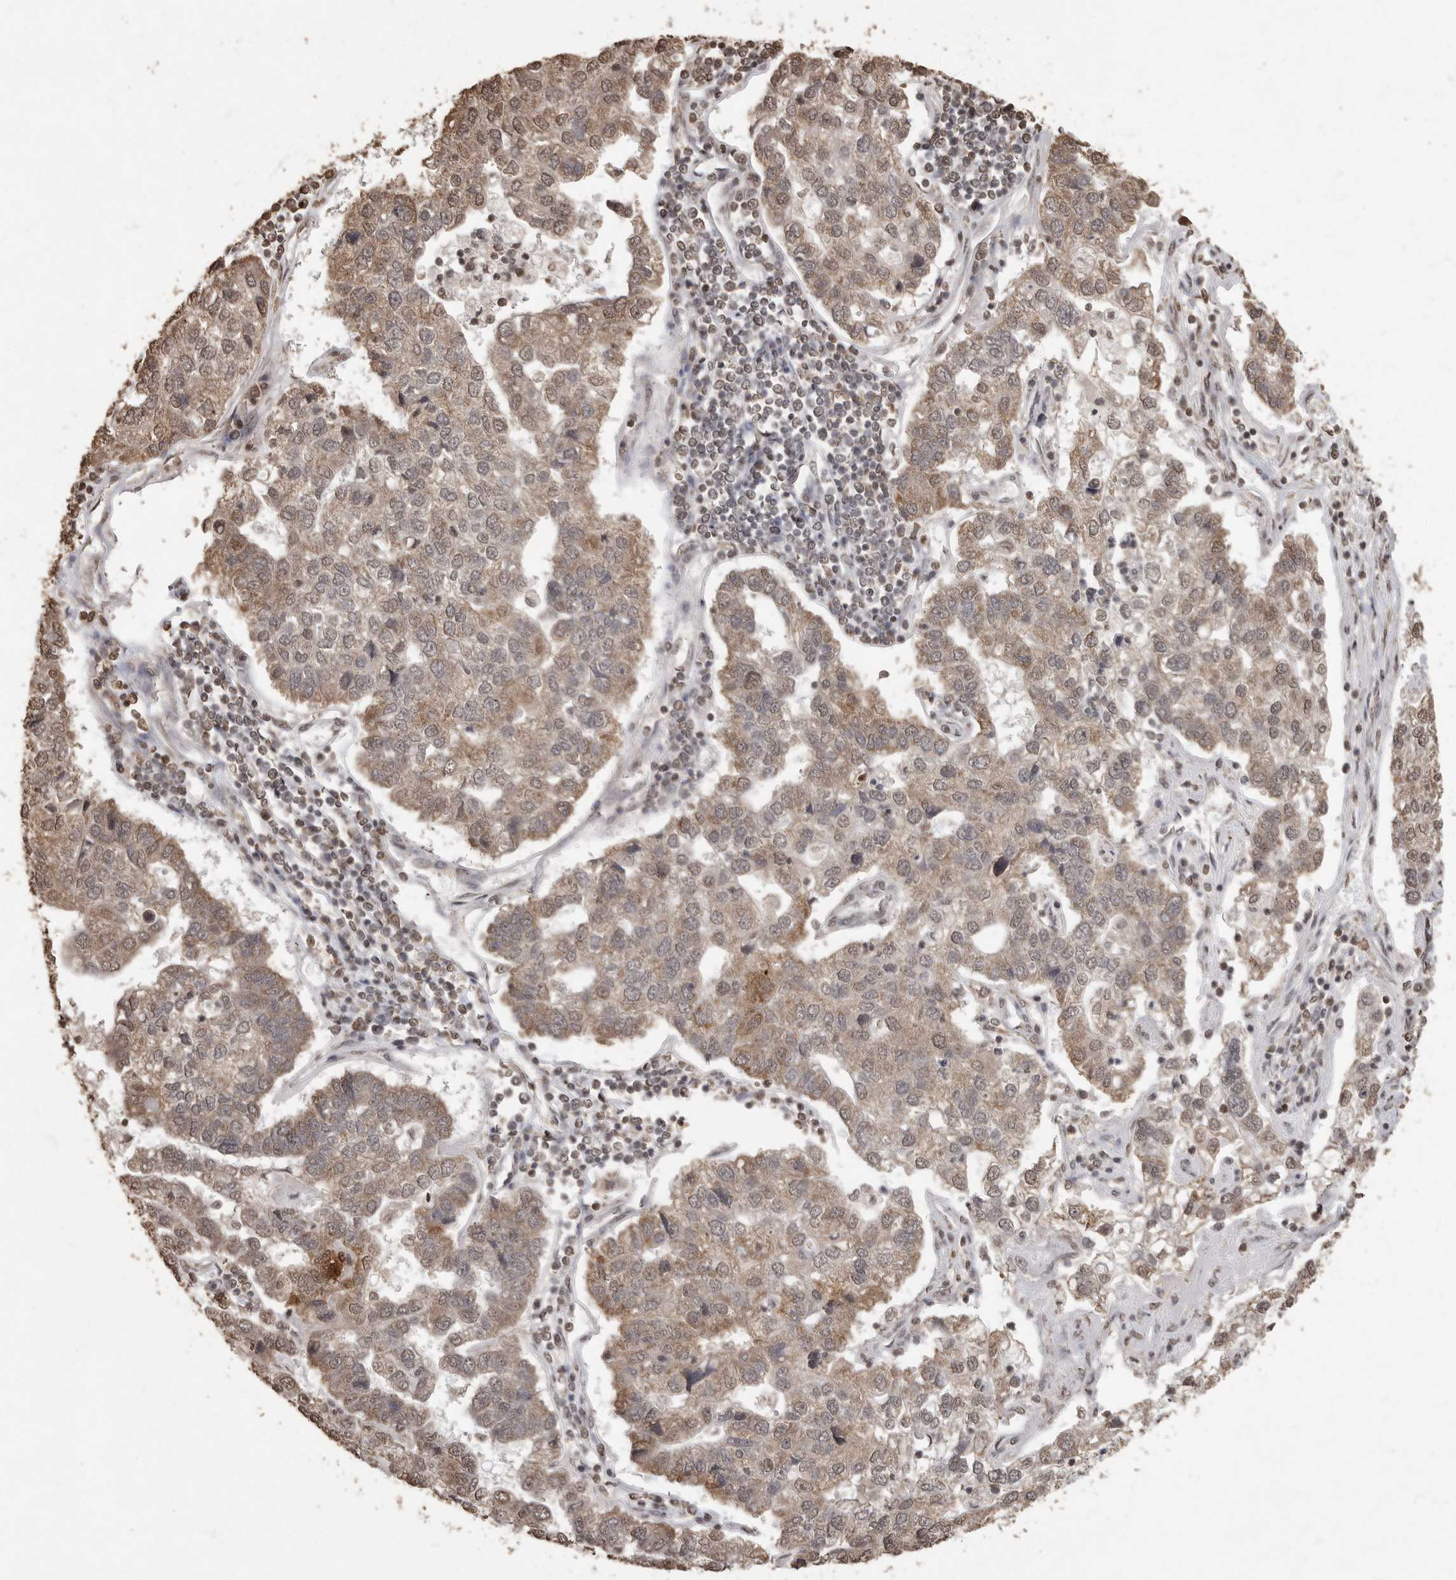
{"staining": {"intensity": "weak", "quantity": ">75%", "location": "cytoplasmic/membranous,nuclear"}, "tissue": "pancreatic cancer", "cell_type": "Tumor cells", "image_type": "cancer", "snomed": [{"axis": "morphology", "description": "Adenocarcinoma, NOS"}, {"axis": "topography", "description": "Pancreas"}], "caption": "A high-resolution image shows immunohistochemistry (IHC) staining of pancreatic adenocarcinoma, which shows weak cytoplasmic/membranous and nuclear positivity in about >75% of tumor cells.", "gene": "MAFG", "patient": {"sex": "female", "age": 61}}